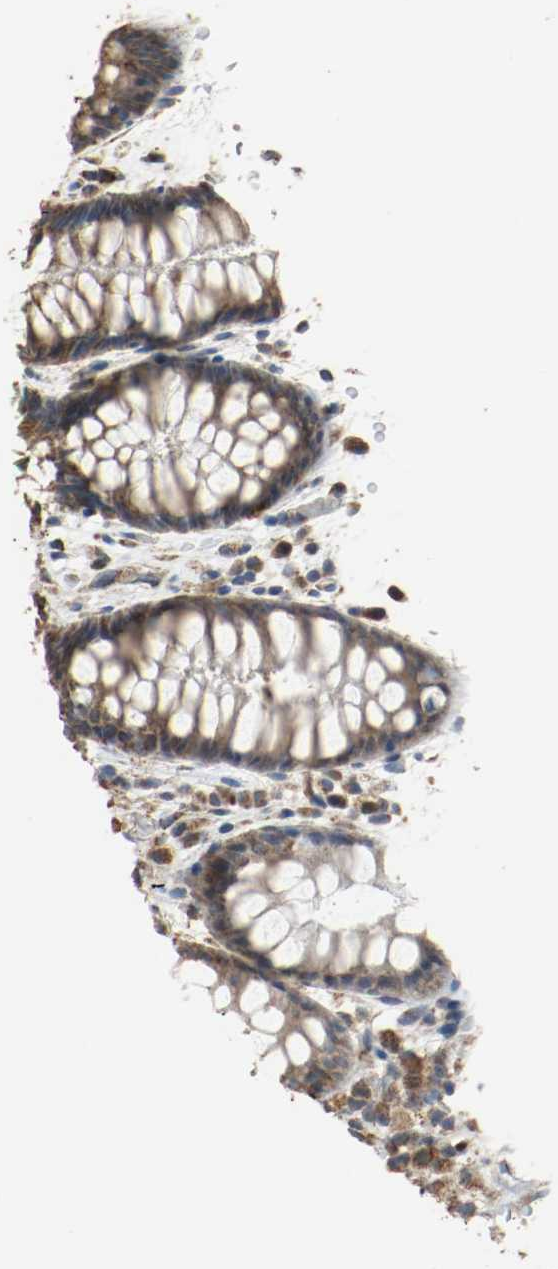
{"staining": {"intensity": "moderate", "quantity": ">75%", "location": "cytoplasmic/membranous"}, "tissue": "rectum", "cell_type": "Glandular cells", "image_type": "normal", "snomed": [{"axis": "morphology", "description": "Normal tissue, NOS"}, {"axis": "topography", "description": "Rectum"}], "caption": "Rectum stained for a protein (brown) shows moderate cytoplasmic/membranous positive positivity in about >75% of glandular cells.", "gene": "ALDH4A1", "patient": {"sex": "female", "age": 46}}